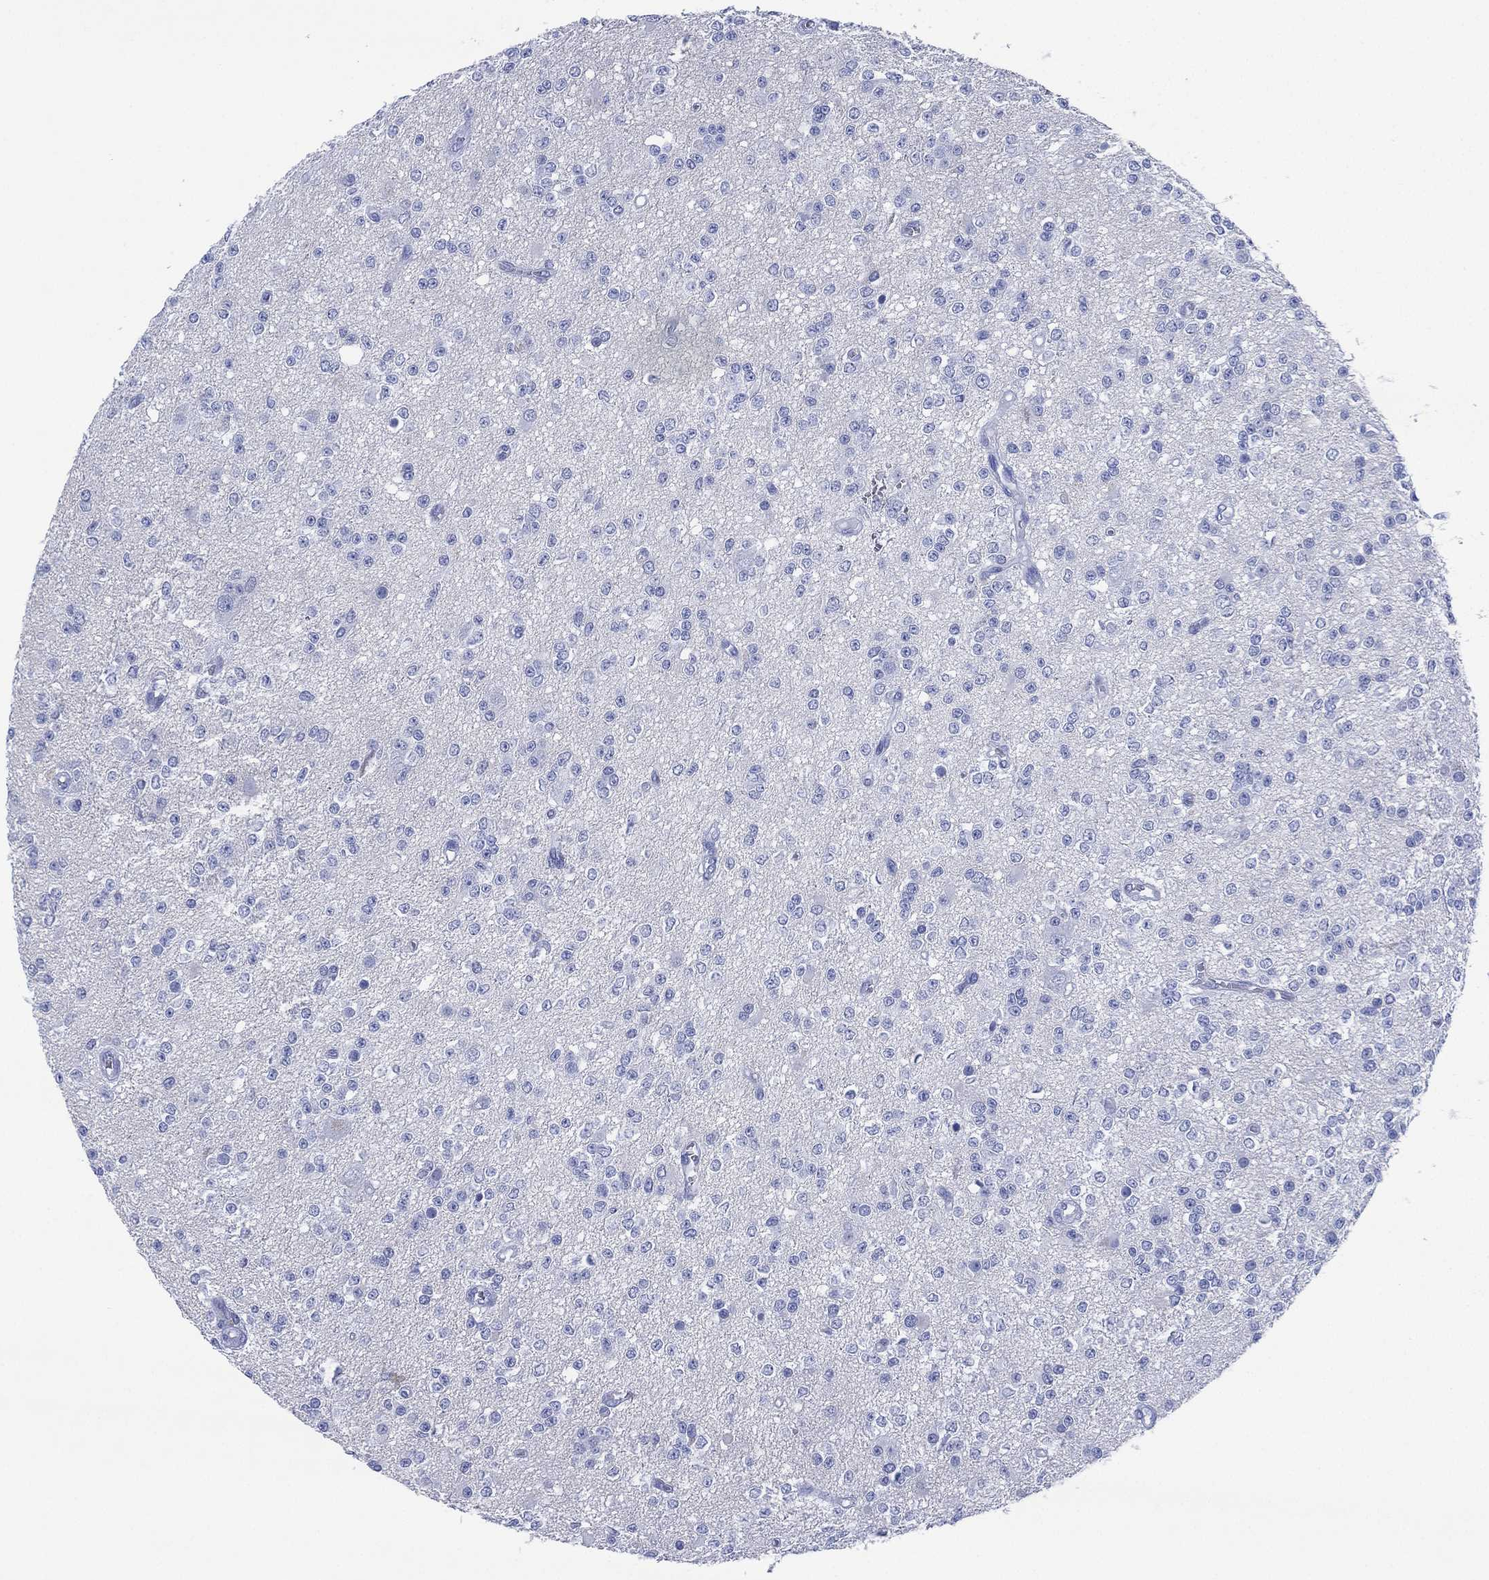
{"staining": {"intensity": "negative", "quantity": "none", "location": "none"}, "tissue": "glioma", "cell_type": "Tumor cells", "image_type": "cancer", "snomed": [{"axis": "morphology", "description": "Glioma, malignant, Low grade"}, {"axis": "topography", "description": "Brain"}], "caption": "Immunohistochemistry (IHC) of human glioma exhibits no positivity in tumor cells.", "gene": "SLC9C2", "patient": {"sex": "female", "age": 45}}